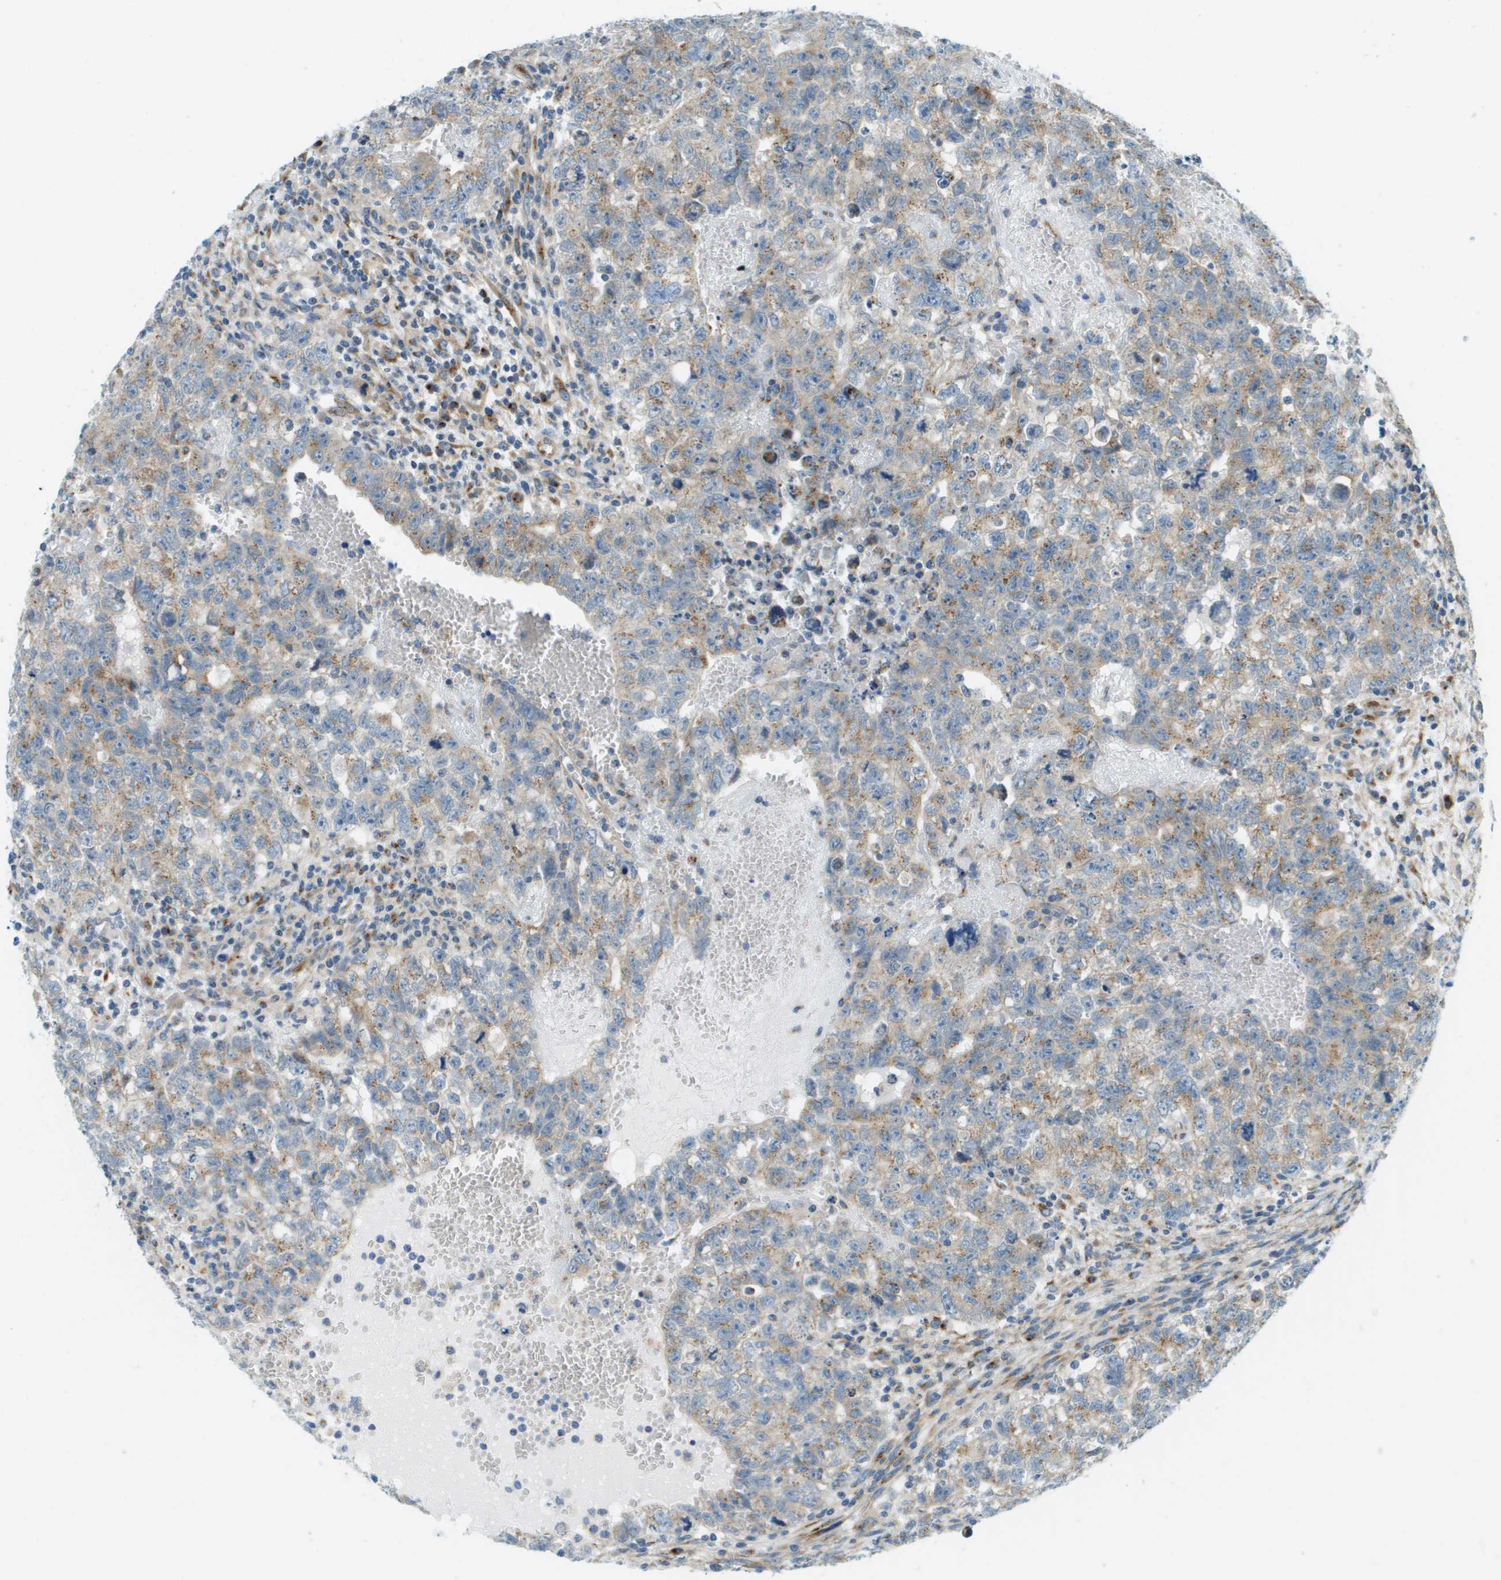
{"staining": {"intensity": "moderate", "quantity": ">75%", "location": "cytoplasmic/membranous"}, "tissue": "testis cancer", "cell_type": "Tumor cells", "image_type": "cancer", "snomed": [{"axis": "morphology", "description": "Seminoma, NOS"}, {"axis": "morphology", "description": "Carcinoma, Embryonal, NOS"}, {"axis": "topography", "description": "Testis"}], "caption": "Testis cancer stained with a brown dye shows moderate cytoplasmic/membranous positive expression in approximately >75% of tumor cells.", "gene": "ACBD3", "patient": {"sex": "male", "age": 38}}